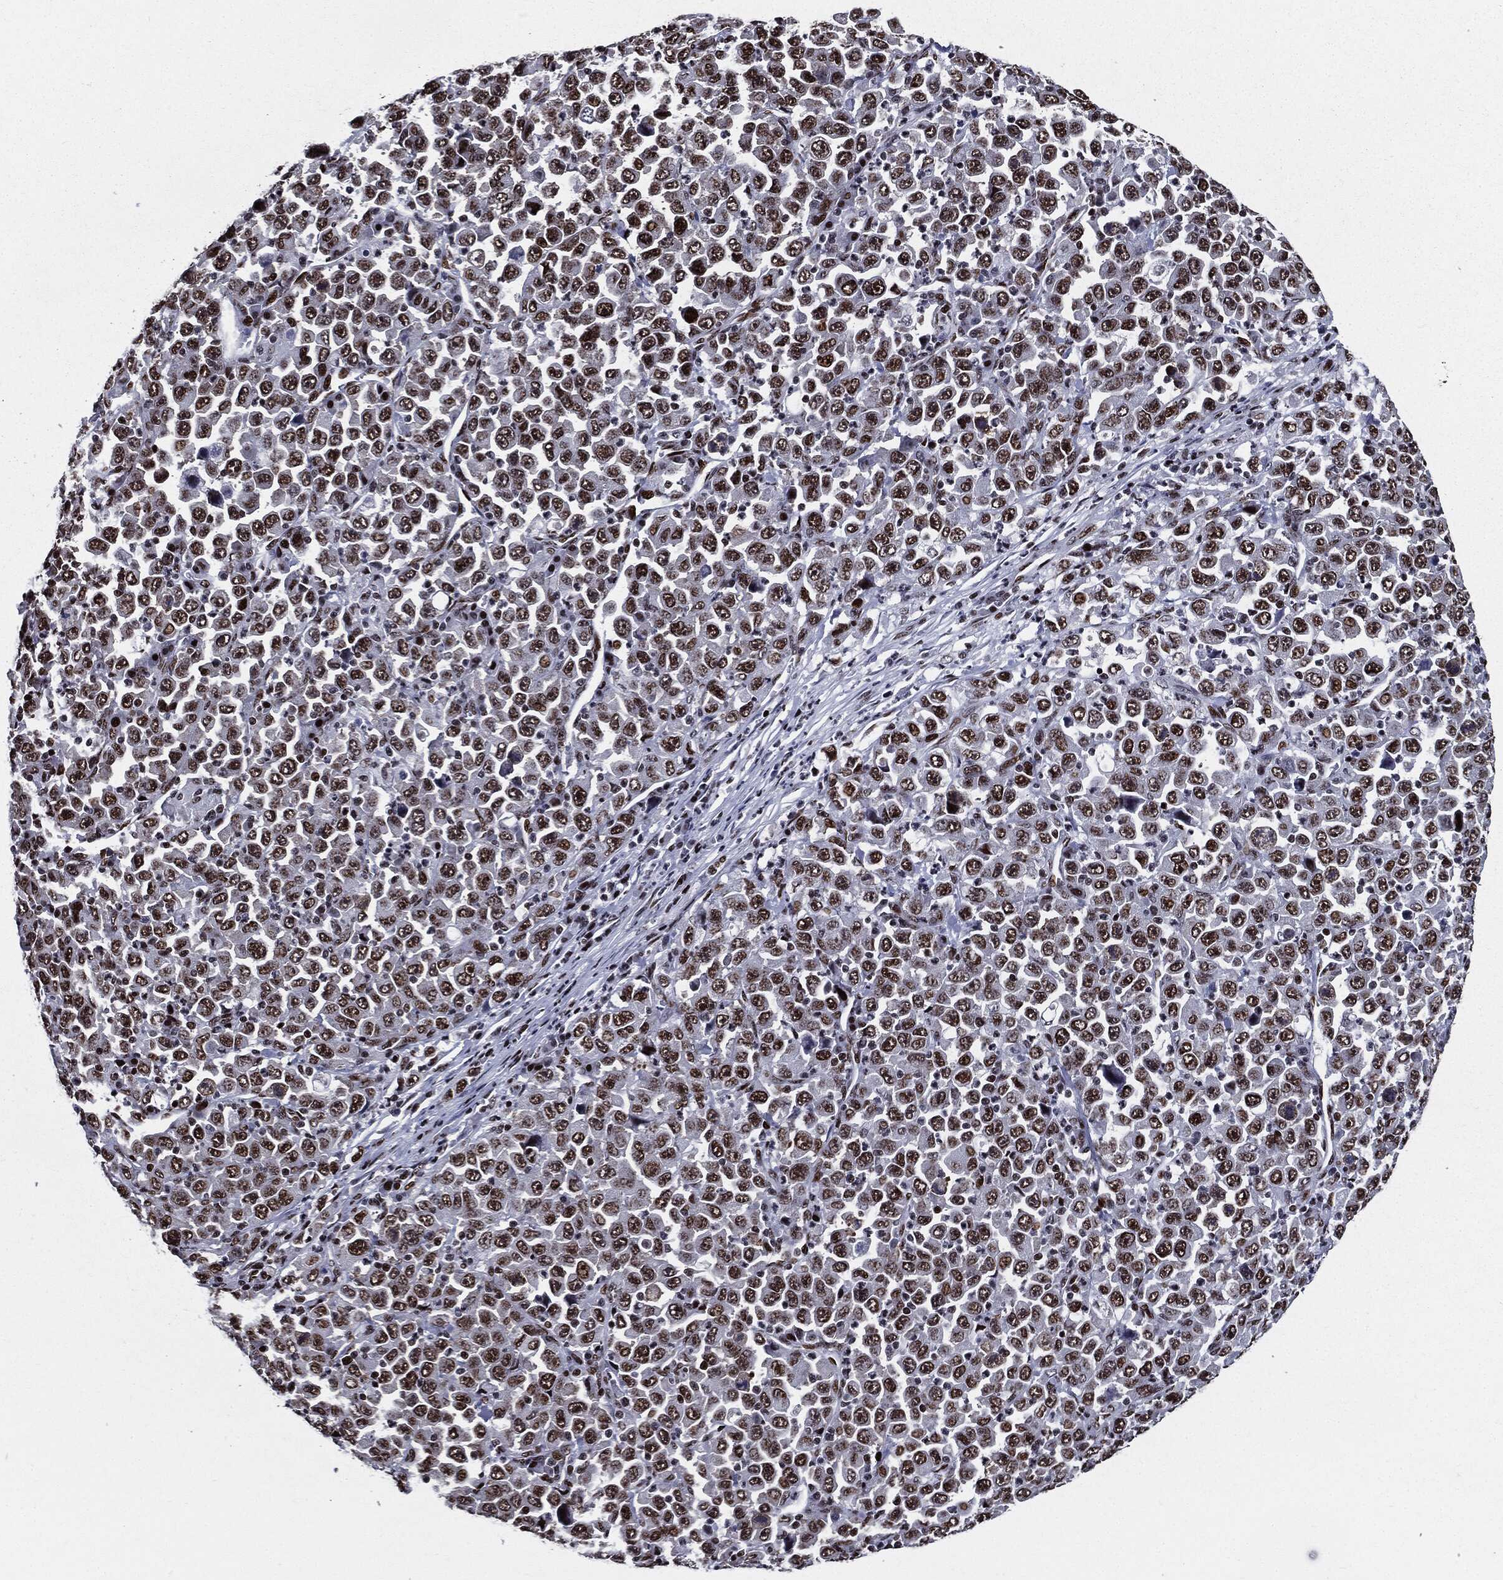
{"staining": {"intensity": "strong", "quantity": ">75%", "location": "nuclear"}, "tissue": "stomach cancer", "cell_type": "Tumor cells", "image_type": "cancer", "snomed": [{"axis": "morphology", "description": "Normal tissue, NOS"}, {"axis": "morphology", "description": "Adenocarcinoma, NOS"}, {"axis": "topography", "description": "Stomach, upper"}, {"axis": "topography", "description": "Stomach"}], "caption": "Protein staining reveals strong nuclear staining in about >75% of tumor cells in stomach cancer (adenocarcinoma).", "gene": "ZFP91", "patient": {"sex": "male", "age": 59}}